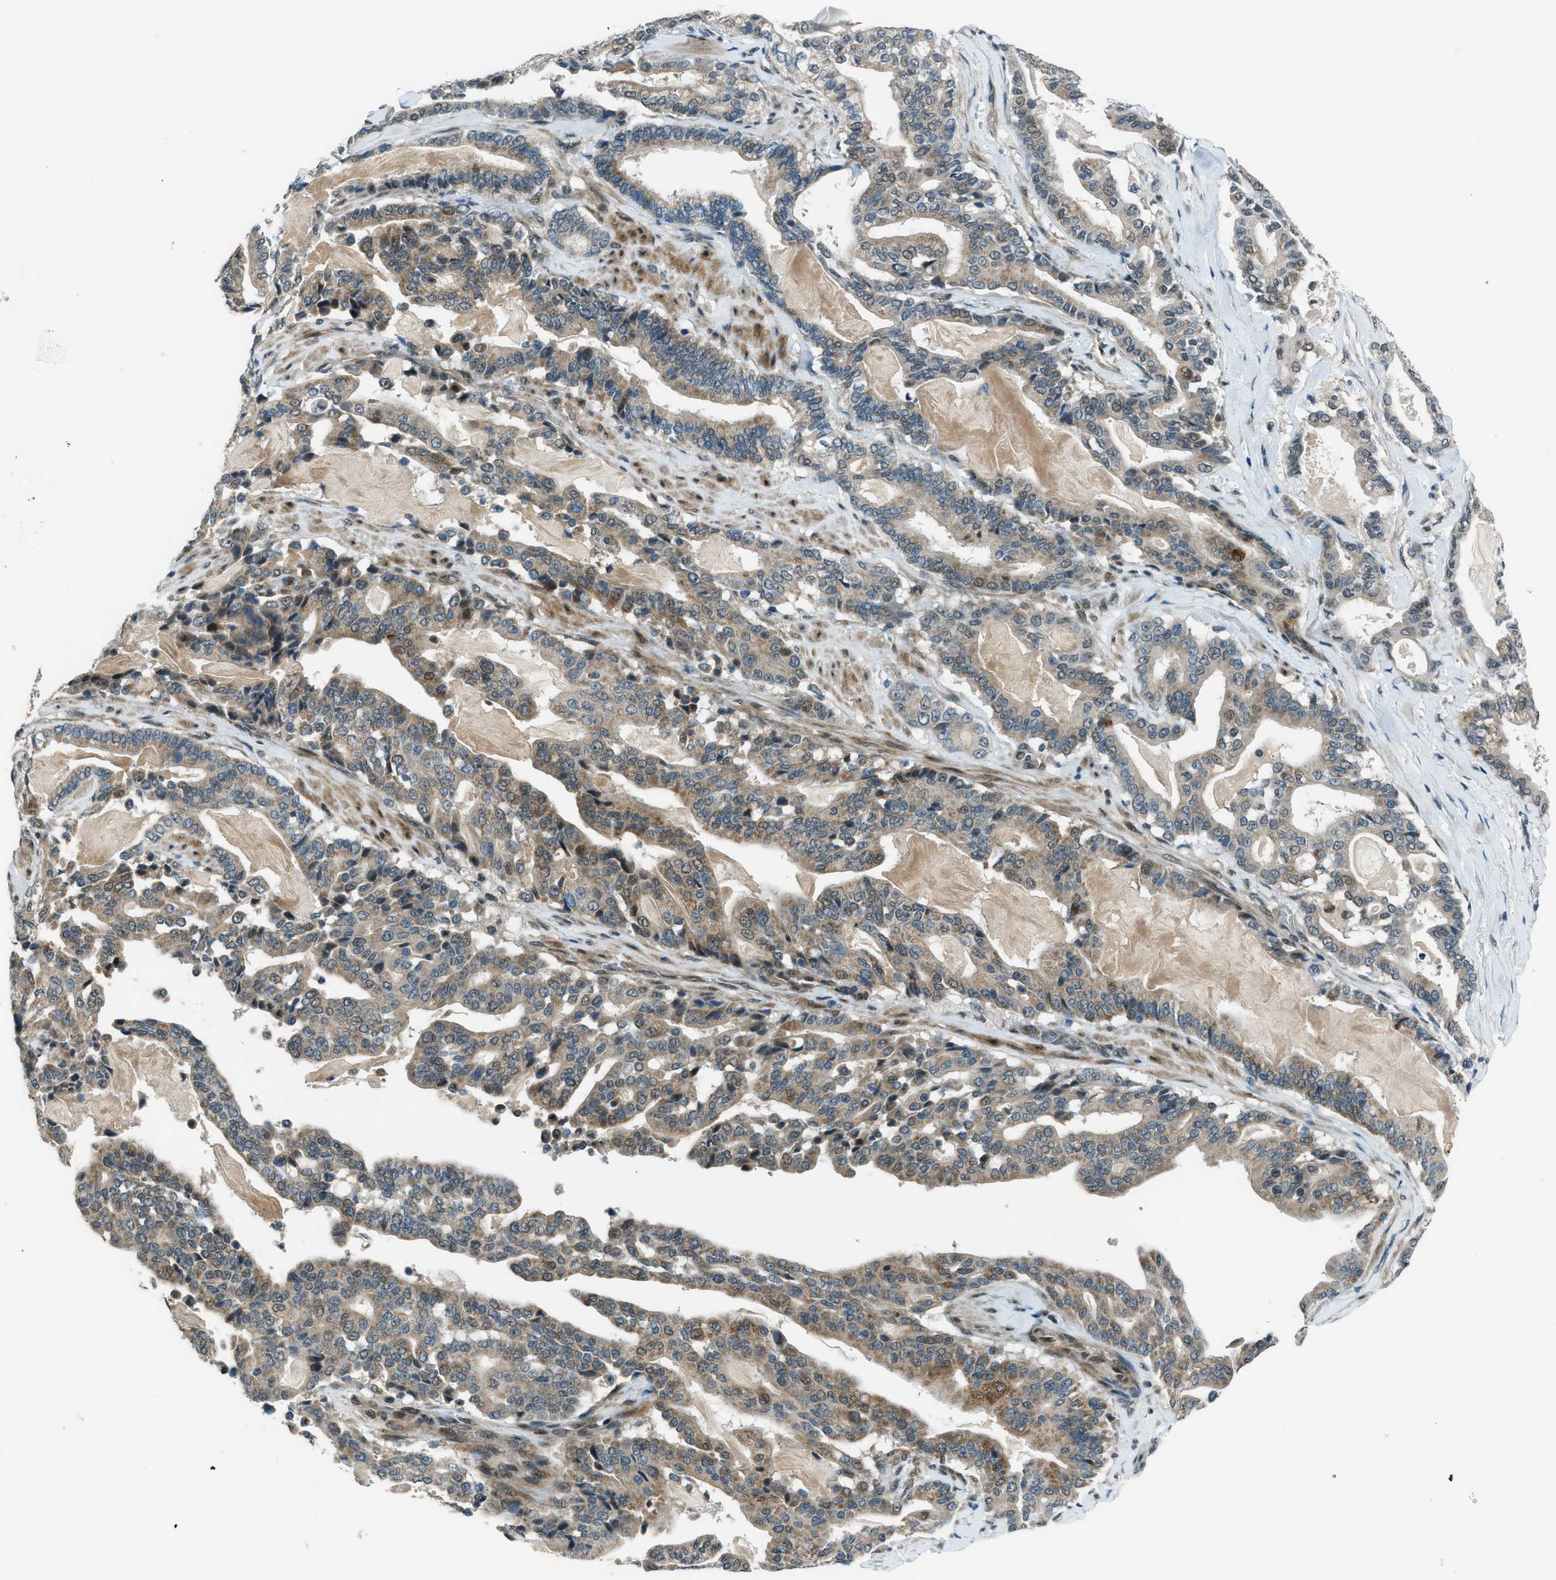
{"staining": {"intensity": "moderate", "quantity": ">75%", "location": "cytoplasmic/membranous"}, "tissue": "pancreatic cancer", "cell_type": "Tumor cells", "image_type": "cancer", "snomed": [{"axis": "morphology", "description": "Adenocarcinoma, NOS"}, {"axis": "topography", "description": "Pancreas"}], "caption": "The immunohistochemical stain highlights moderate cytoplasmic/membranous staining in tumor cells of pancreatic adenocarcinoma tissue.", "gene": "NPEPL1", "patient": {"sex": "male", "age": 63}}